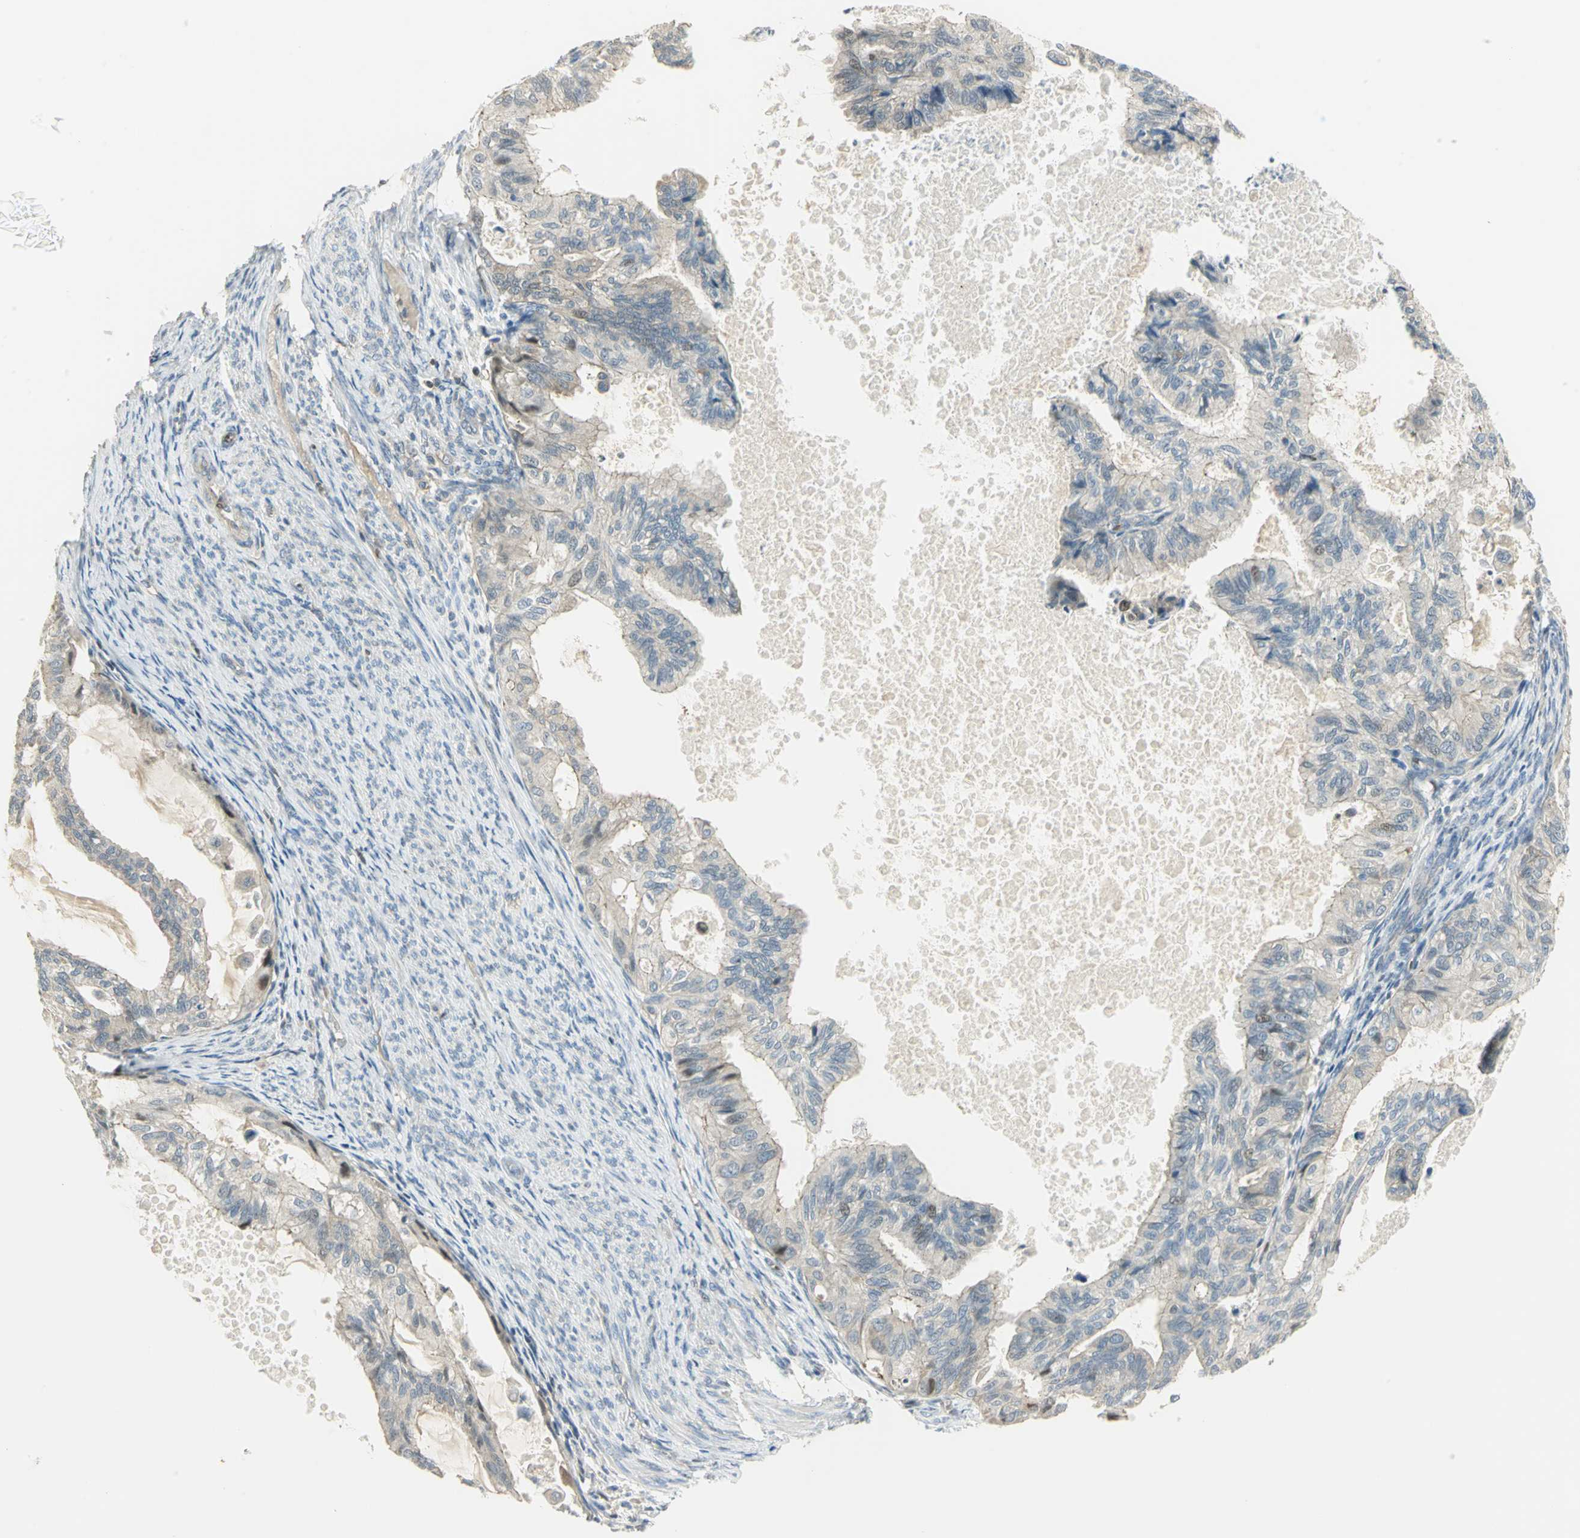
{"staining": {"intensity": "negative", "quantity": "none", "location": "none"}, "tissue": "cervical cancer", "cell_type": "Tumor cells", "image_type": "cancer", "snomed": [{"axis": "morphology", "description": "Normal tissue, NOS"}, {"axis": "morphology", "description": "Adenocarcinoma, NOS"}, {"axis": "topography", "description": "Cervix"}, {"axis": "topography", "description": "Endometrium"}], "caption": "A histopathology image of cervical cancer (adenocarcinoma) stained for a protein shows no brown staining in tumor cells. (Stains: DAB immunohistochemistry with hematoxylin counter stain, Microscopy: brightfield microscopy at high magnification).", "gene": "ANK1", "patient": {"sex": "female", "age": 86}}